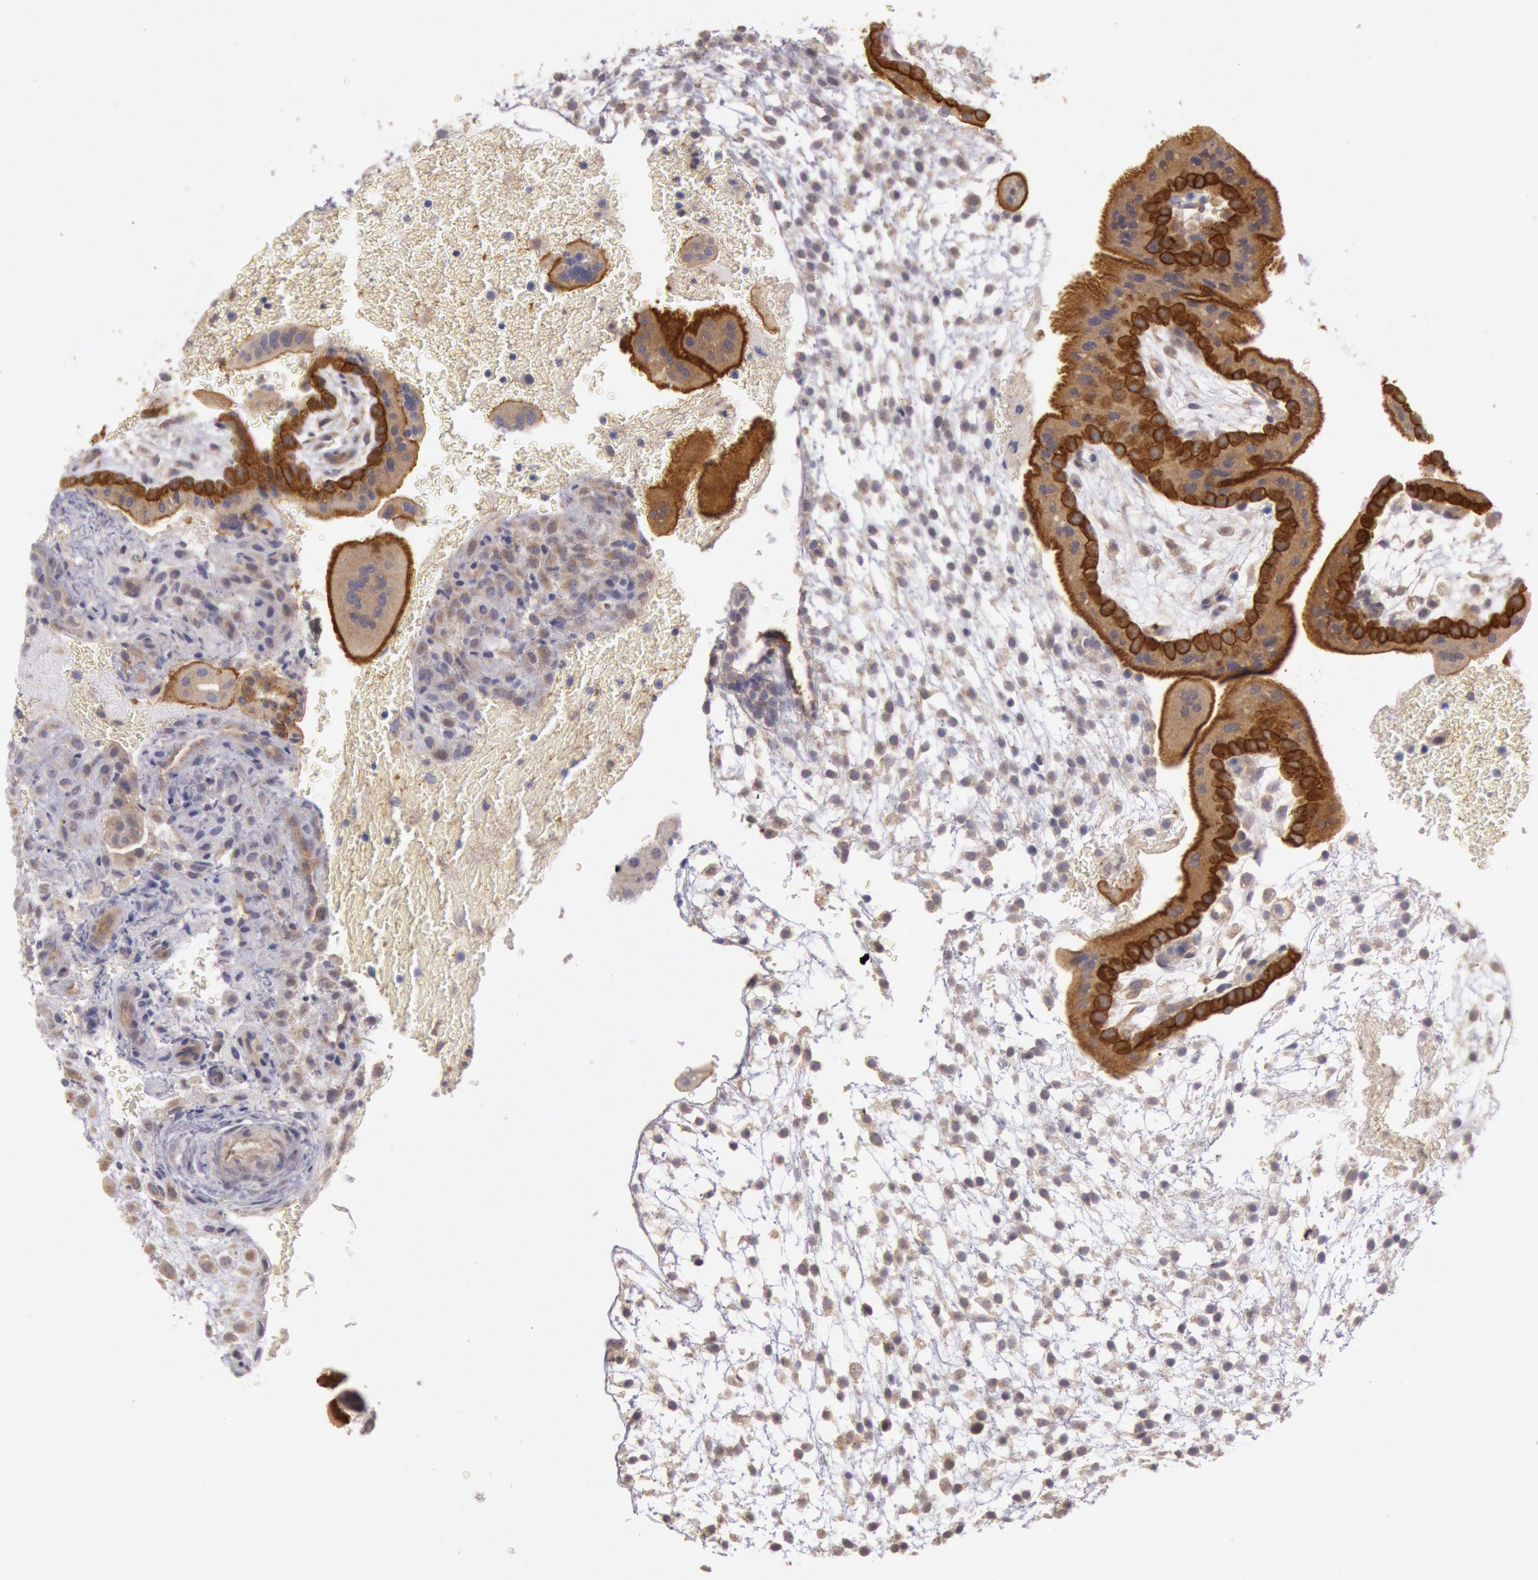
{"staining": {"intensity": "negative", "quantity": "none", "location": "none"}, "tissue": "placenta", "cell_type": "Decidual cells", "image_type": "normal", "snomed": [{"axis": "morphology", "description": "Normal tissue, NOS"}, {"axis": "topography", "description": "Placenta"}], "caption": "DAB immunohistochemical staining of normal placenta reveals no significant expression in decidual cells.", "gene": "AMOTL1", "patient": {"sex": "female", "age": 35}}